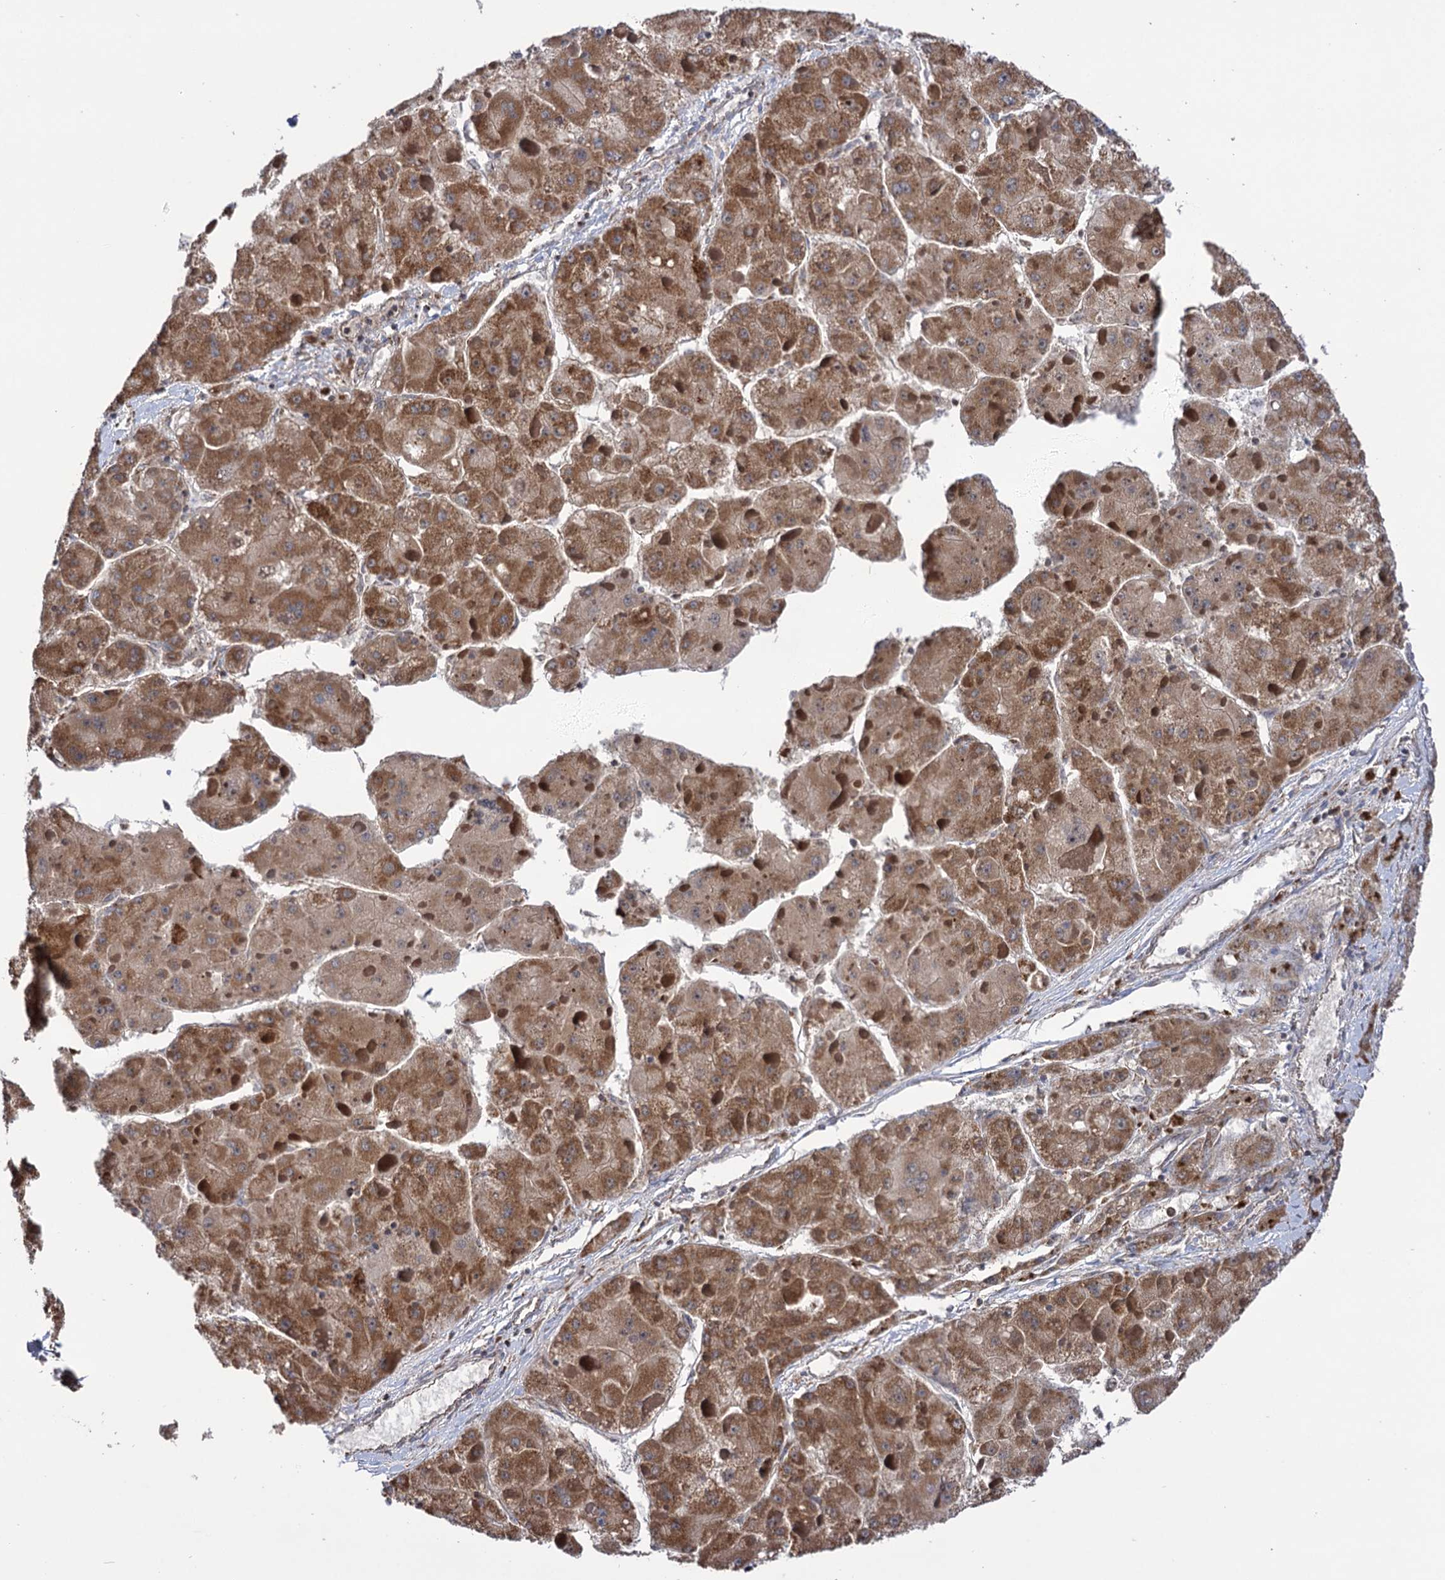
{"staining": {"intensity": "strong", "quantity": ">75%", "location": "cytoplasmic/membranous"}, "tissue": "liver cancer", "cell_type": "Tumor cells", "image_type": "cancer", "snomed": [{"axis": "morphology", "description": "Carcinoma, Hepatocellular, NOS"}, {"axis": "topography", "description": "Liver"}], "caption": "Liver cancer (hepatocellular carcinoma) stained with a protein marker displays strong staining in tumor cells.", "gene": "ABHD10", "patient": {"sex": "female", "age": 73}}